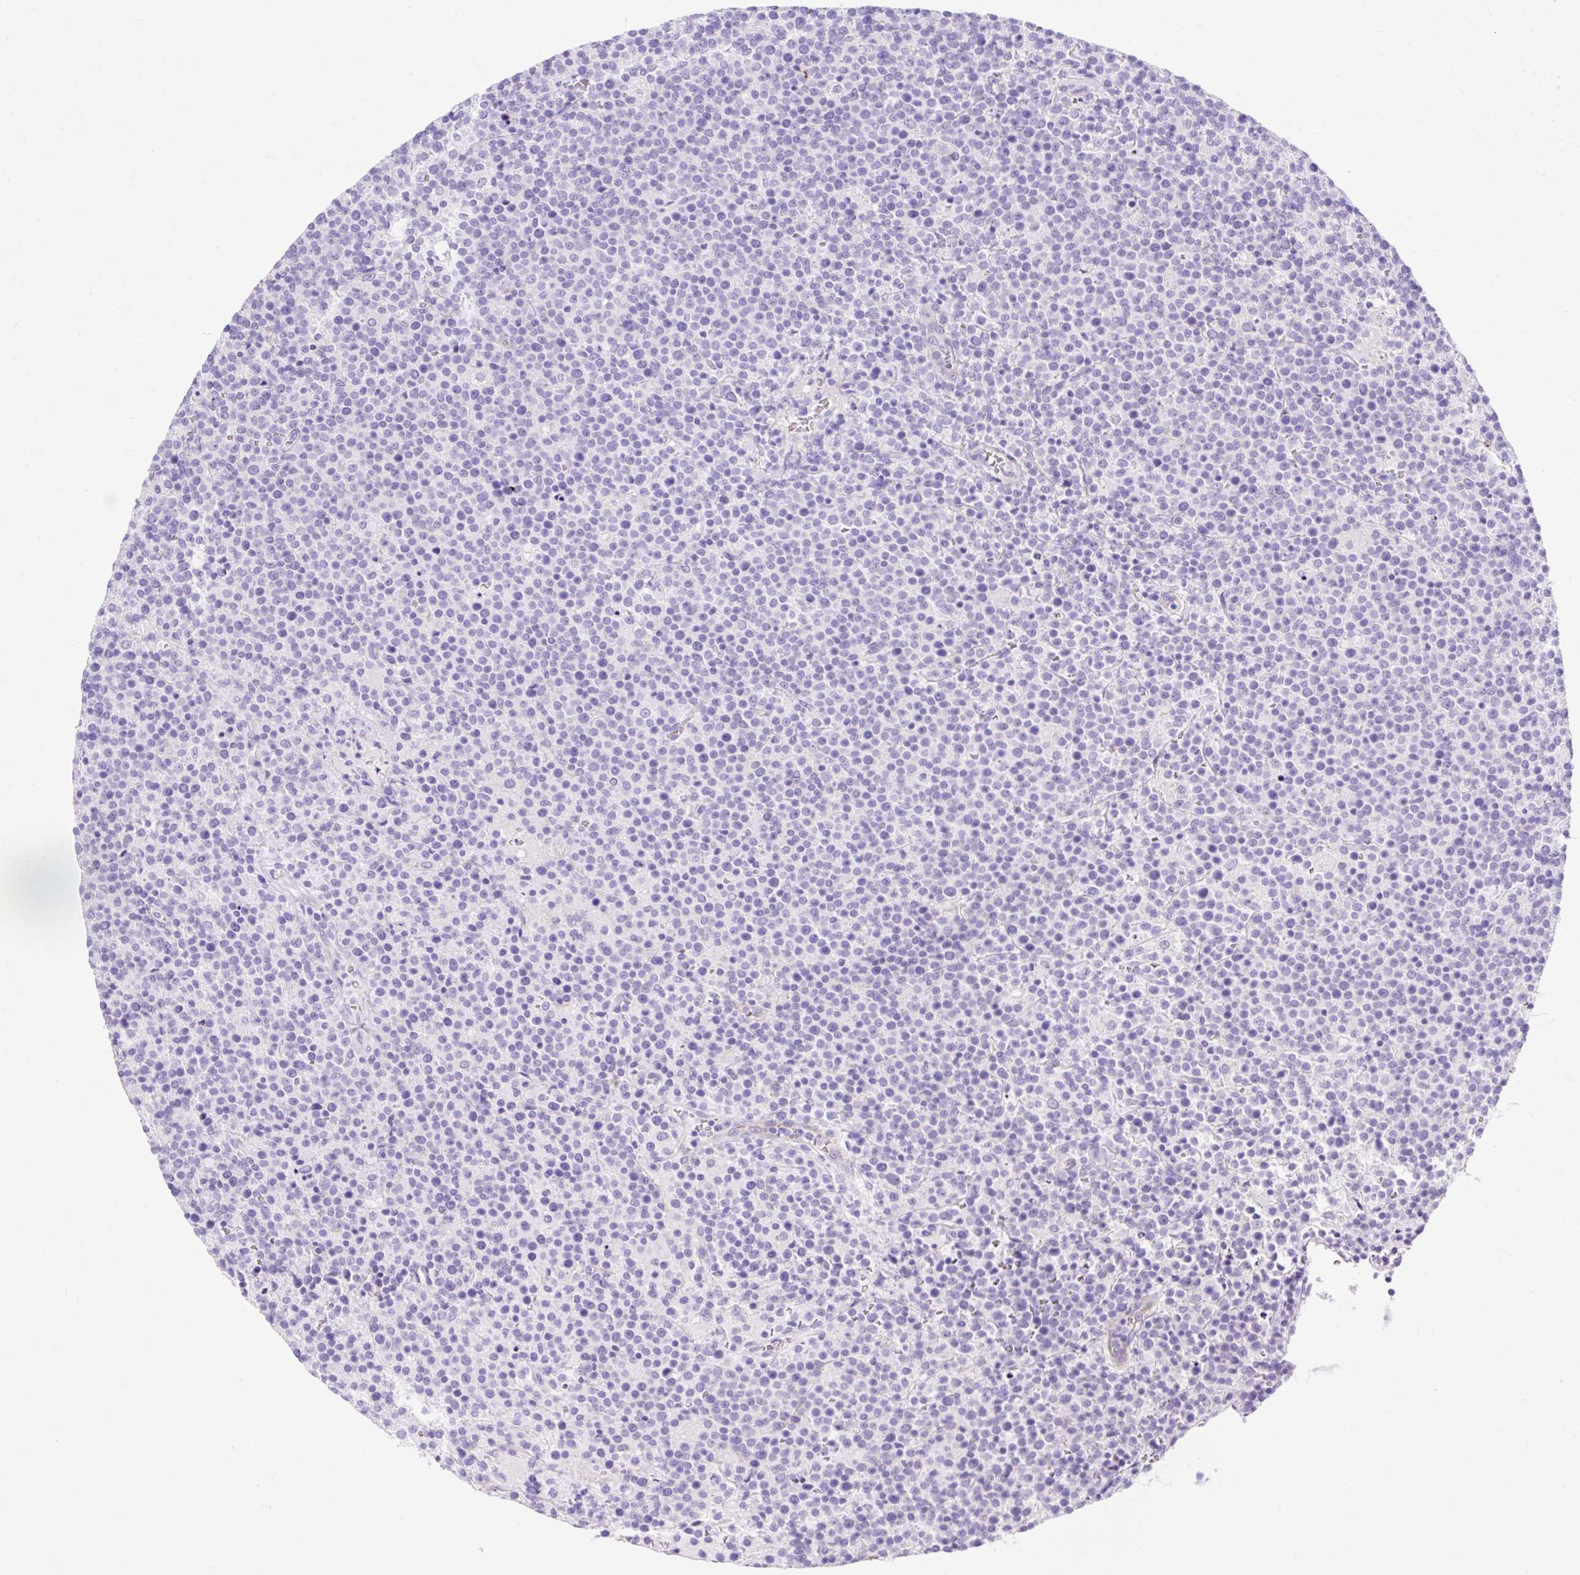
{"staining": {"intensity": "negative", "quantity": "none", "location": "none"}, "tissue": "lymphoma", "cell_type": "Tumor cells", "image_type": "cancer", "snomed": [{"axis": "morphology", "description": "Malignant lymphoma, non-Hodgkin's type, High grade"}, {"axis": "topography", "description": "Lymph node"}], "caption": "DAB (3,3'-diaminobenzidine) immunohistochemical staining of lymphoma demonstrates no significant staining in tumor cells.", "gene": "MYO6", "patient": {"sex": "male", "age": 61}}